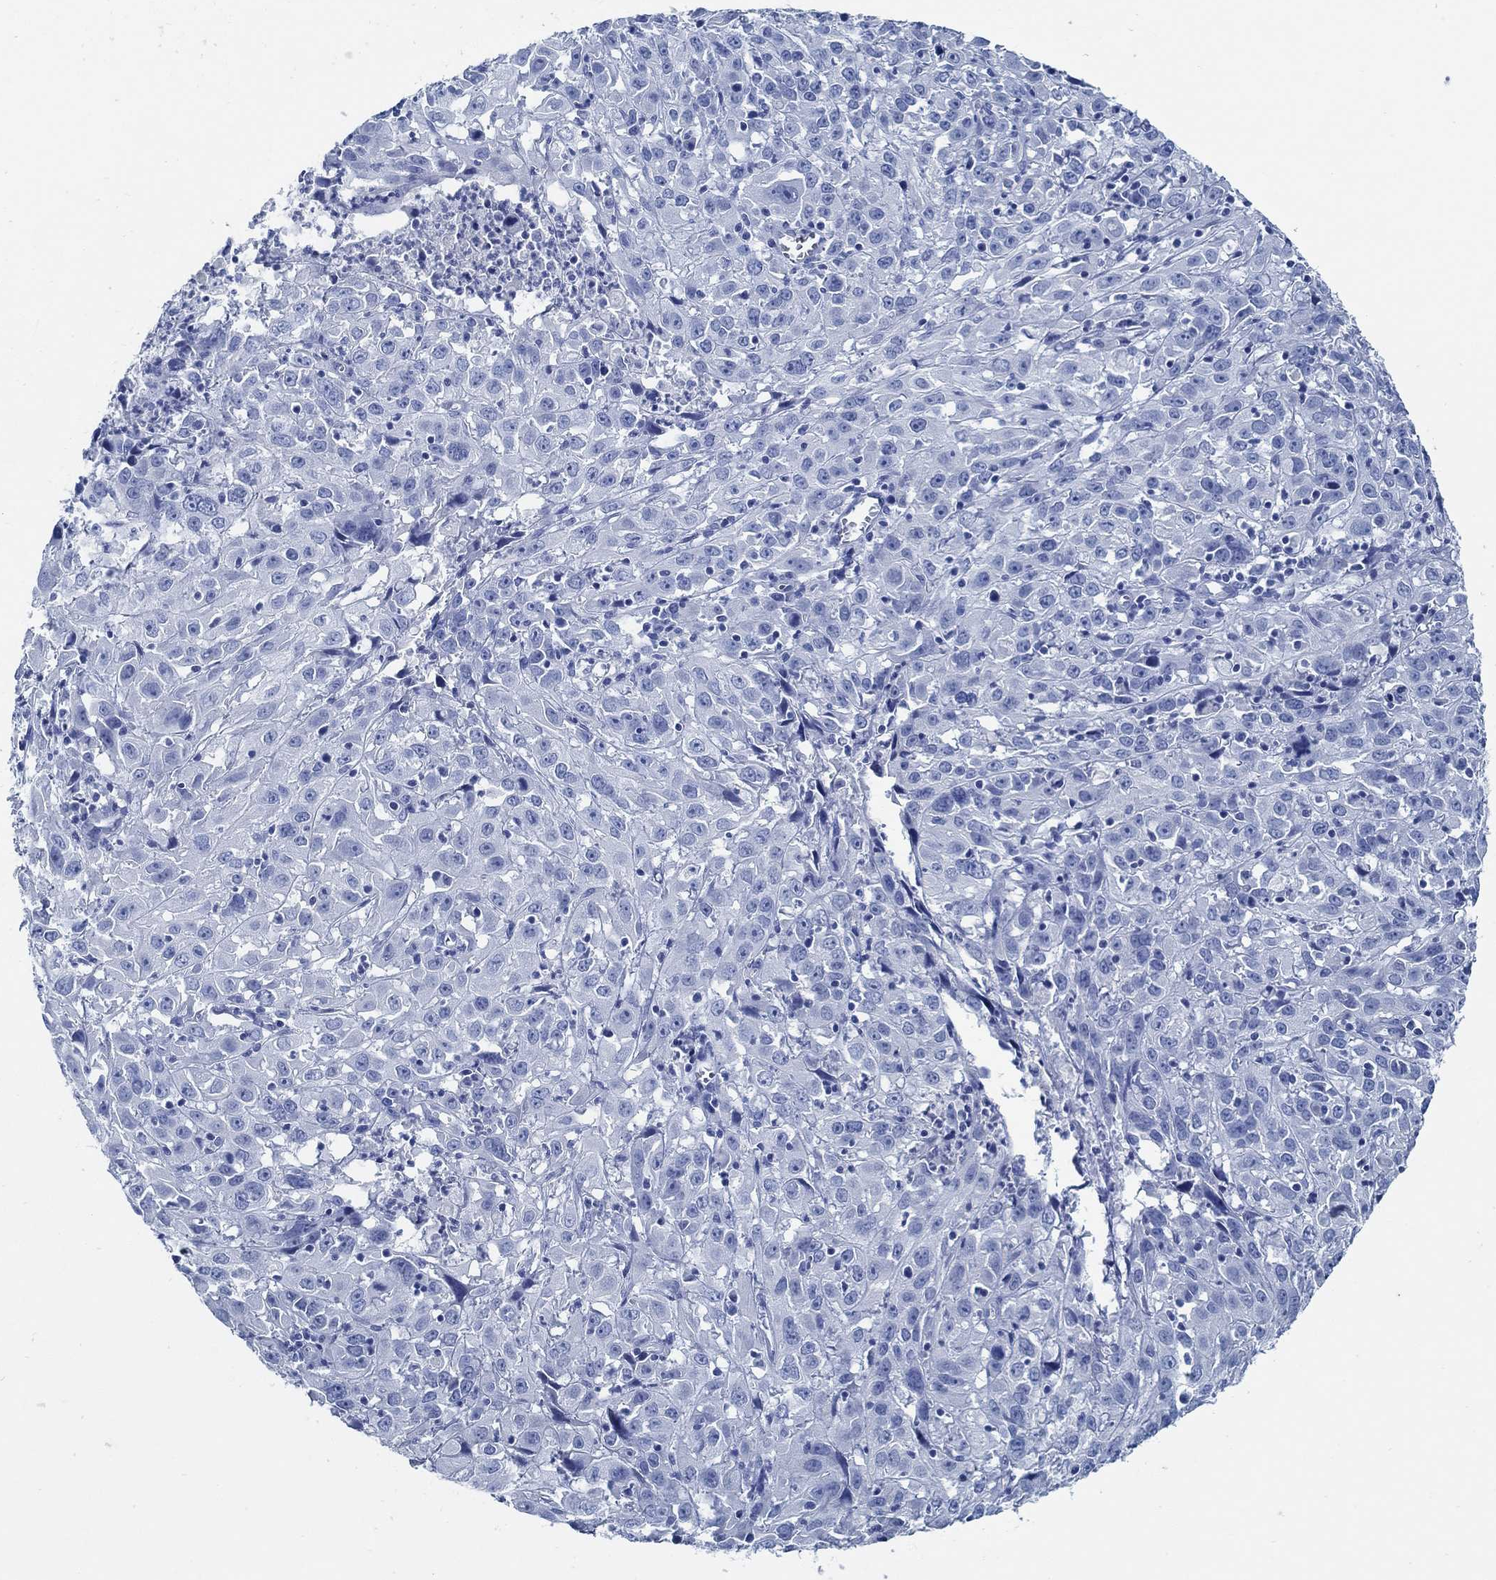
{"staining": {"intensity": "negative", "quantity": "none", "location": "none"}, "tissue": "cervical cancer", "cell_type": "Tumor cells", "image_type": "cancer", "snomed": [{"axis": "morphology", "description": "Squamous cell carcinoma, NOS"}, {"axis": "topography", "description": "Cervix"}], "caption": "IHC histopathology image of human cervical cancer stained for a protein (brown), which displays no staining in tumor cells.", "gene": "SLC45A1", "patient": {"sex": "female", "age": 32}}